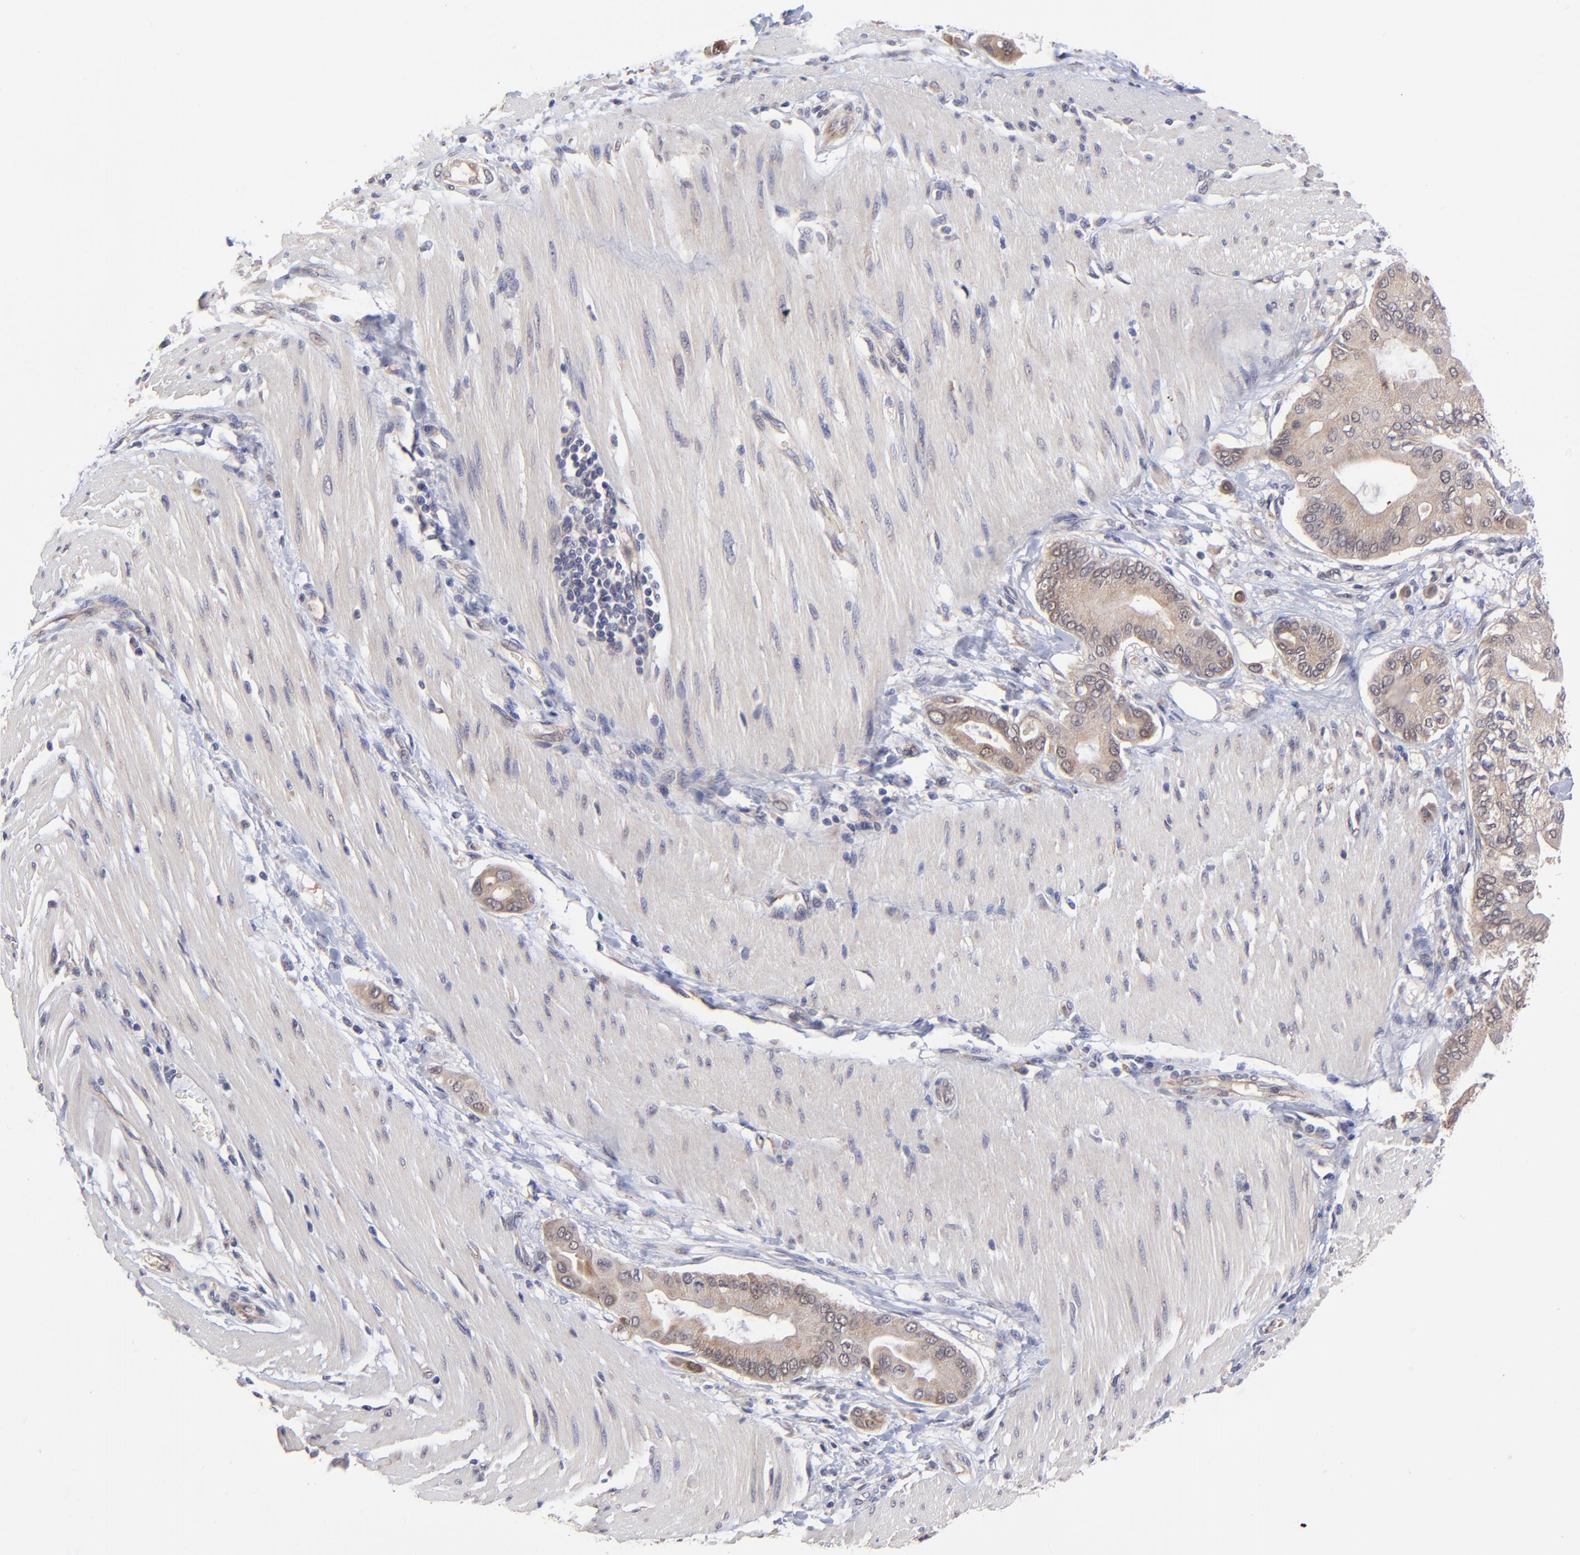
{"staining": {"intensity": "moderate", "quantity": "25%-75%", "location": "cytoplasmic/membranous"}, "tissue": "pancreatic cancer", "cell_type": "Tumor cells", "image_type": "cancer", "snomed": [{"axis": "morphology", "description": "Adenocarcinoma, NOS"}, {"axis": "morphology", "description": "Adenocarcinoma, metastatic, NOS"}, {"axis": "topography", "description": "Lymph node"}, {"axis": "topography", "description": "Pancreas"}, {"axis": "topography", "description": "Duodenum"}], "caption": "This histopathology image shows immunohistochemistry staining of human pancreatic cancer (metastatic adenocarcinoma), with medium moderate cytoplasmic/membranous staining in approximately 25%-75% of tumor cells.", "gene": "UBE2H", "patient": {"sex": "female", "age": 64}}